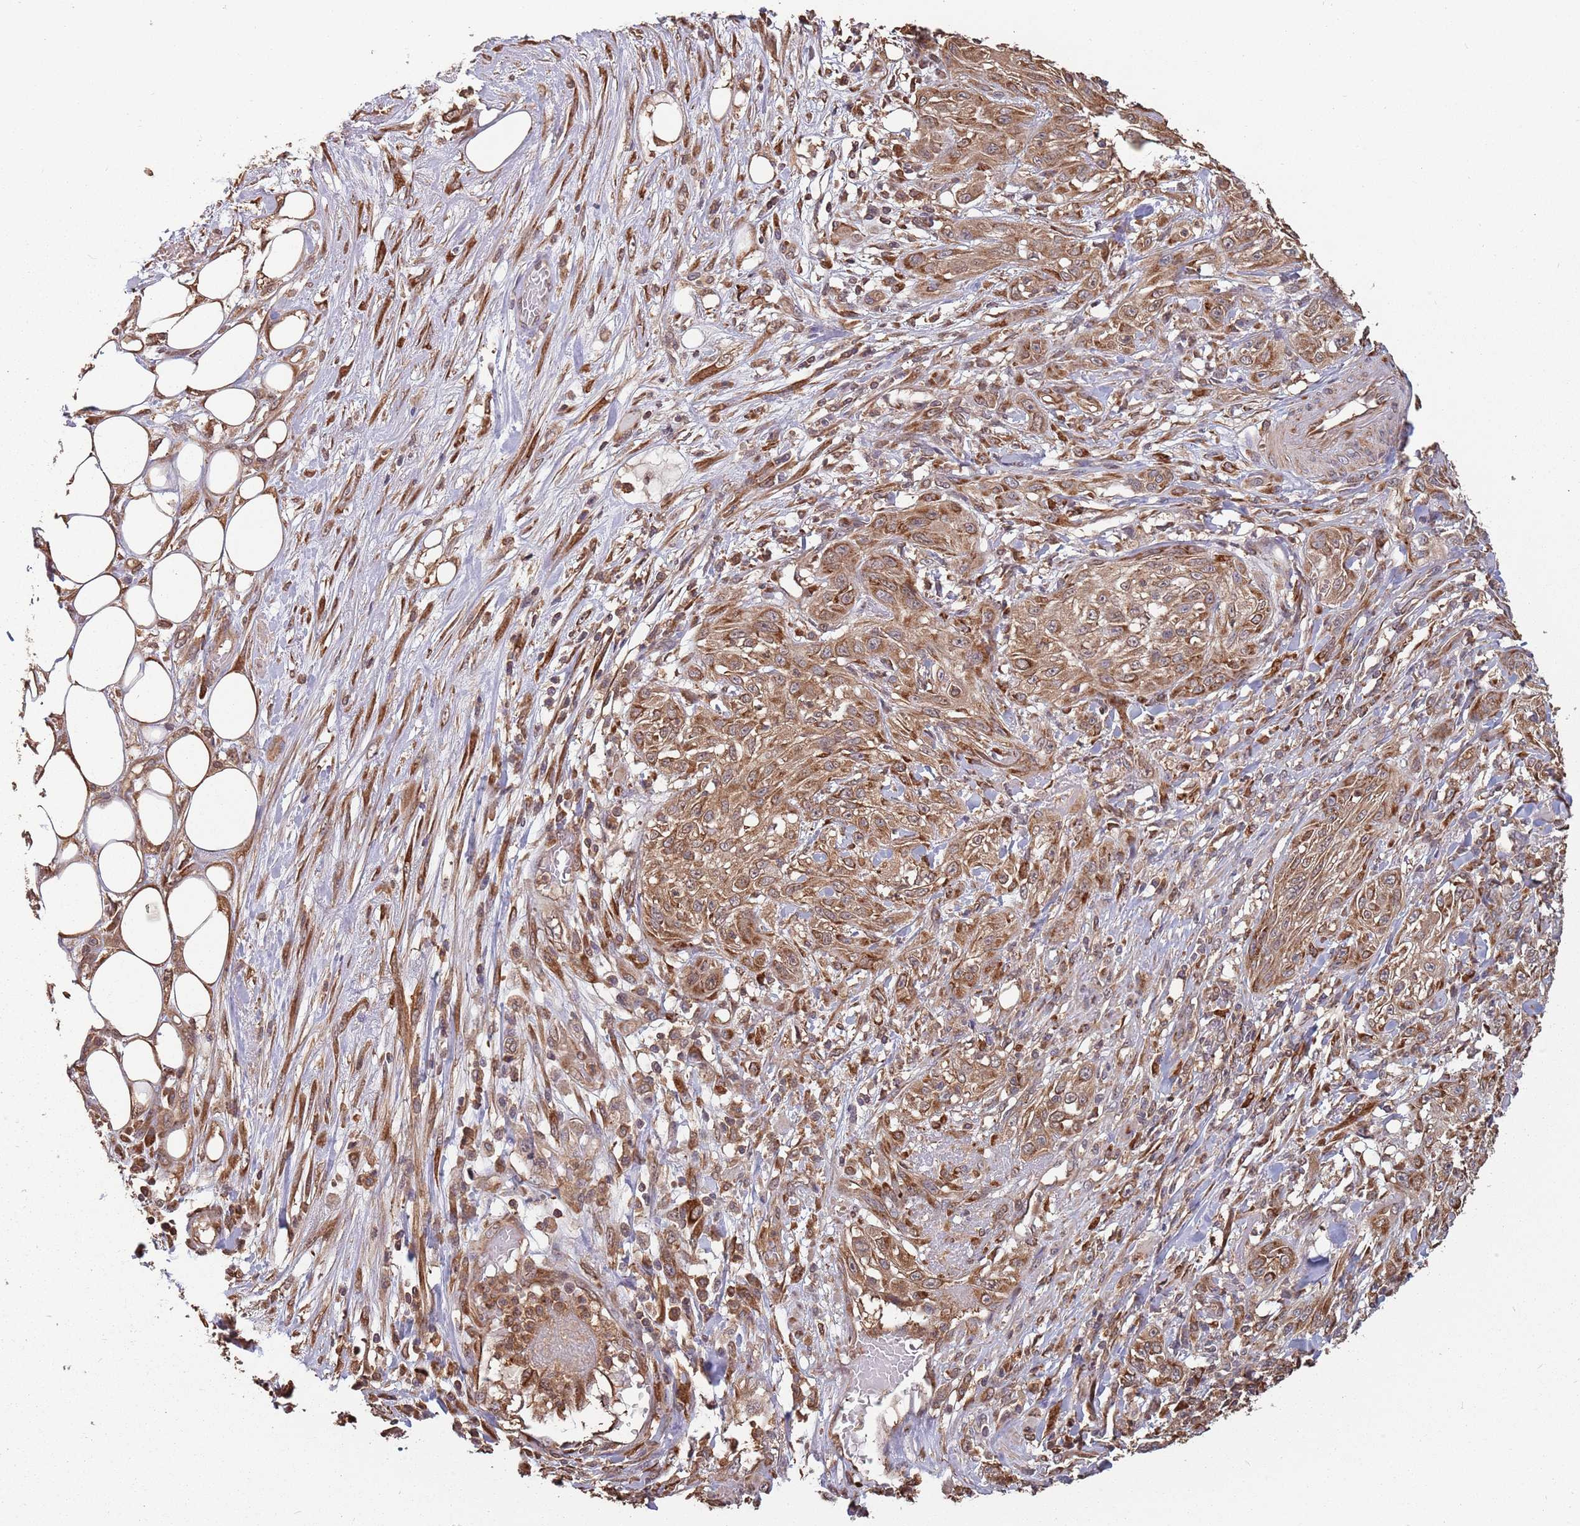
{"staining": {"intensity": "moderate", "quantity": ">75%", "location": "cytoplasmic/membranous"}, "tissue": "skin cancer", "cell_type": "Tumor cells", "image_type": "cancer", "snomed": [{"axis": "morphology", "description": "Squamous cell carcinoma, NOS"}, {"axis": "morphology", "description": "Squamous cell carcinoma, metastatic, NOS"}, {"axis": "topography", "description": "Skin"}, {"axis": "topography", "description": "Lymph node"}], "caption": "Immunohistochemical staining of human skin cancer (squamous cell carcinoma) demonstrates medium levels of moderate cytoplasmic/membranous protein staining in approximately >75% of tumor cells.", "gene": "COG4", "patient": {"sex": "male", "age": 75}}